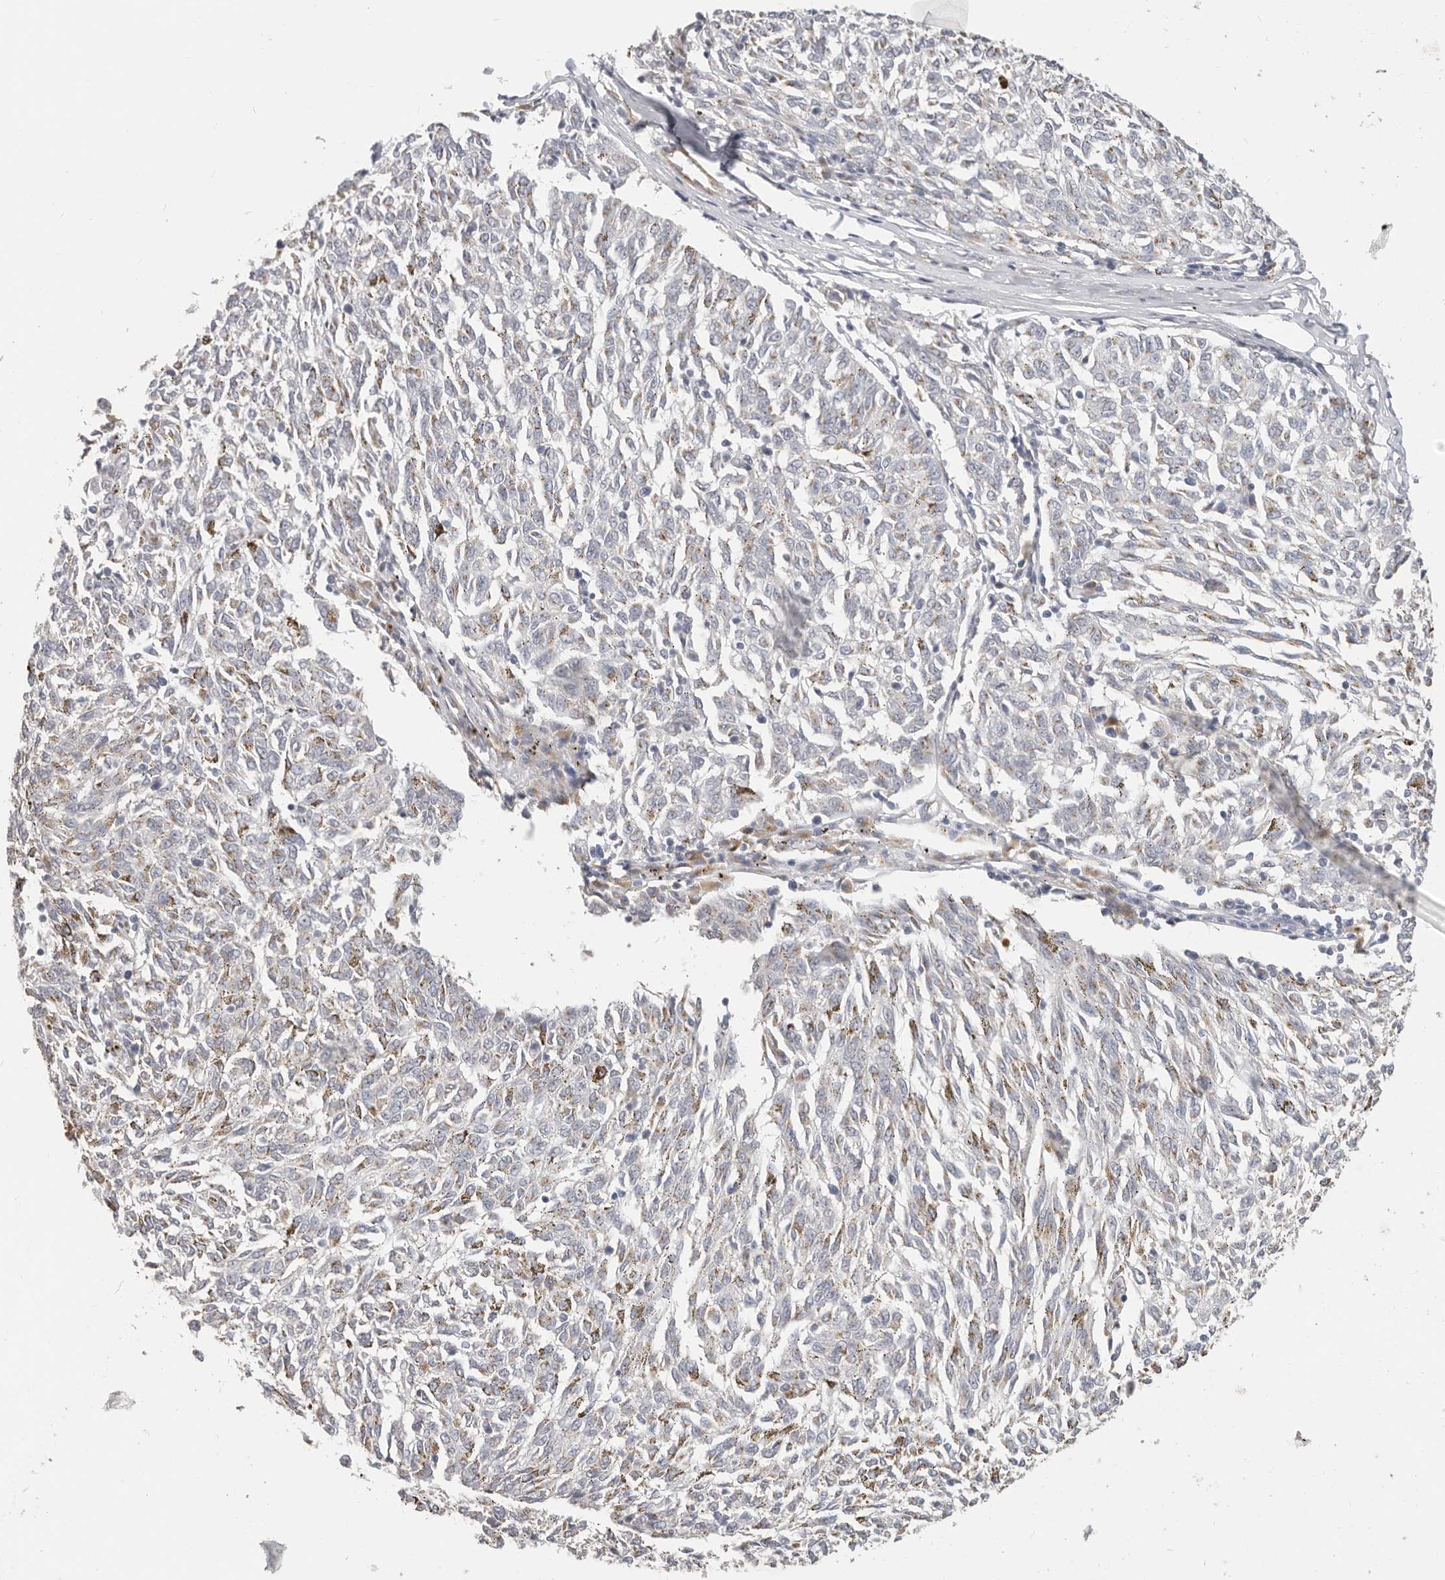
{"staining": {"intensity": "weak", "quantity": "<25%", "location": "cytoplasmic/membranous"}, "tissue": "melanoma", "cell_type": "Tumor cells", "image_type": "cancer", "snomed": [{"axis": "morphology", "description": "Malignant melanoma, NOS"}, {"axis": "topography", "description": "Skin"}], "caption": "This is an immunohistochemistry (IHC) photomicrograph of malignant melanoma. There is no staining in tumor cells.", "gene": "RABAC1", "patient": {"sex": "female", "age": 72}}